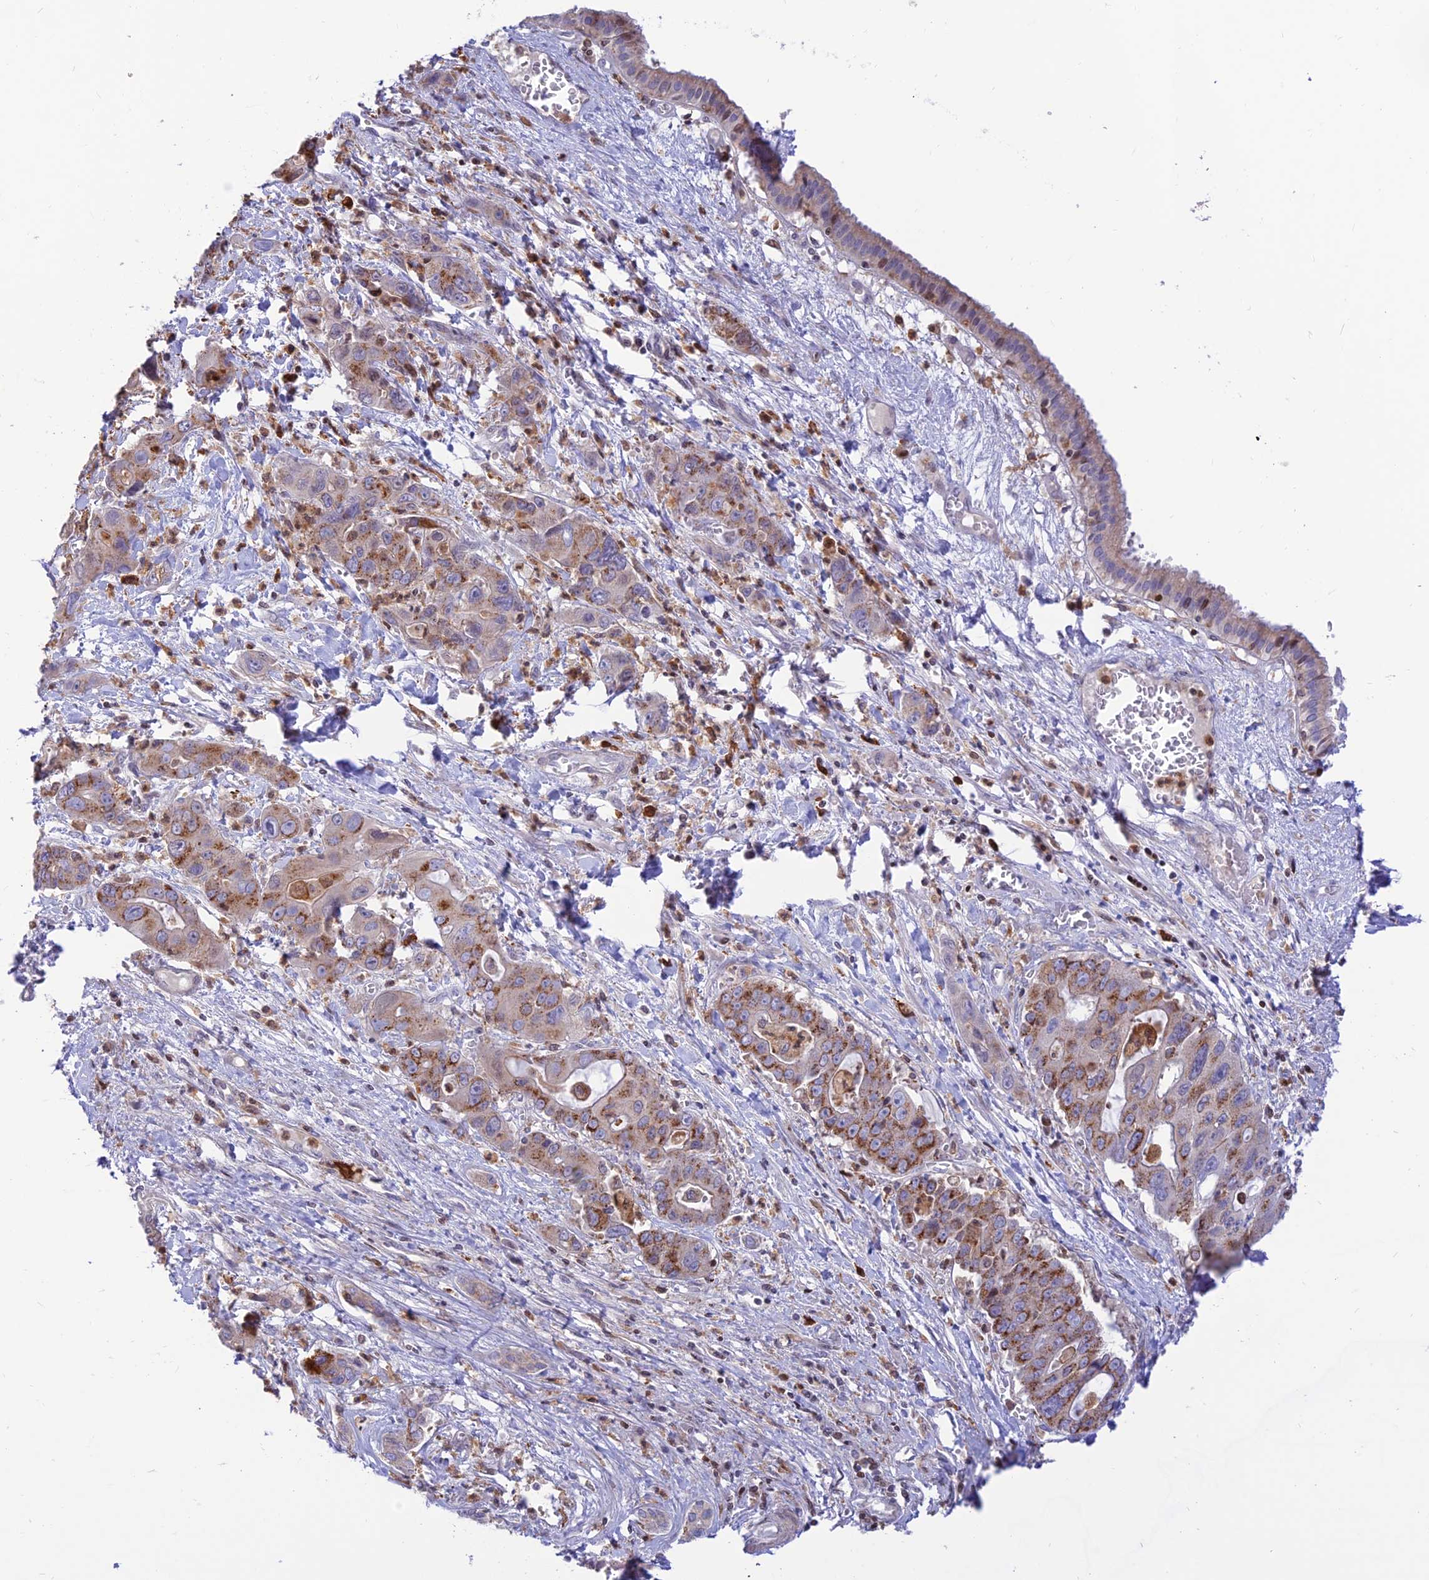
{"staining": {"intensity": "moderate", "quantity": "25%-75%", "location": "cytoplasmic/membranous"}, "tissue": "liver cancer", "cell_type": "Tumor cells", "image_type": "cancer", "snomed": [{"axis": "morphology", "description": "Cholangiocarcinoma"}, {"axis": "topography", "description": "Liver"}], "caption": "Tumor cells display medium levels of moderate cytoplasmic/membranous positivity in approximately 25%-75% of cells in human cholangiocarcinoma (liver).", "gene": "FAM186B", "patient": {"sex": "male", "age": 67}}